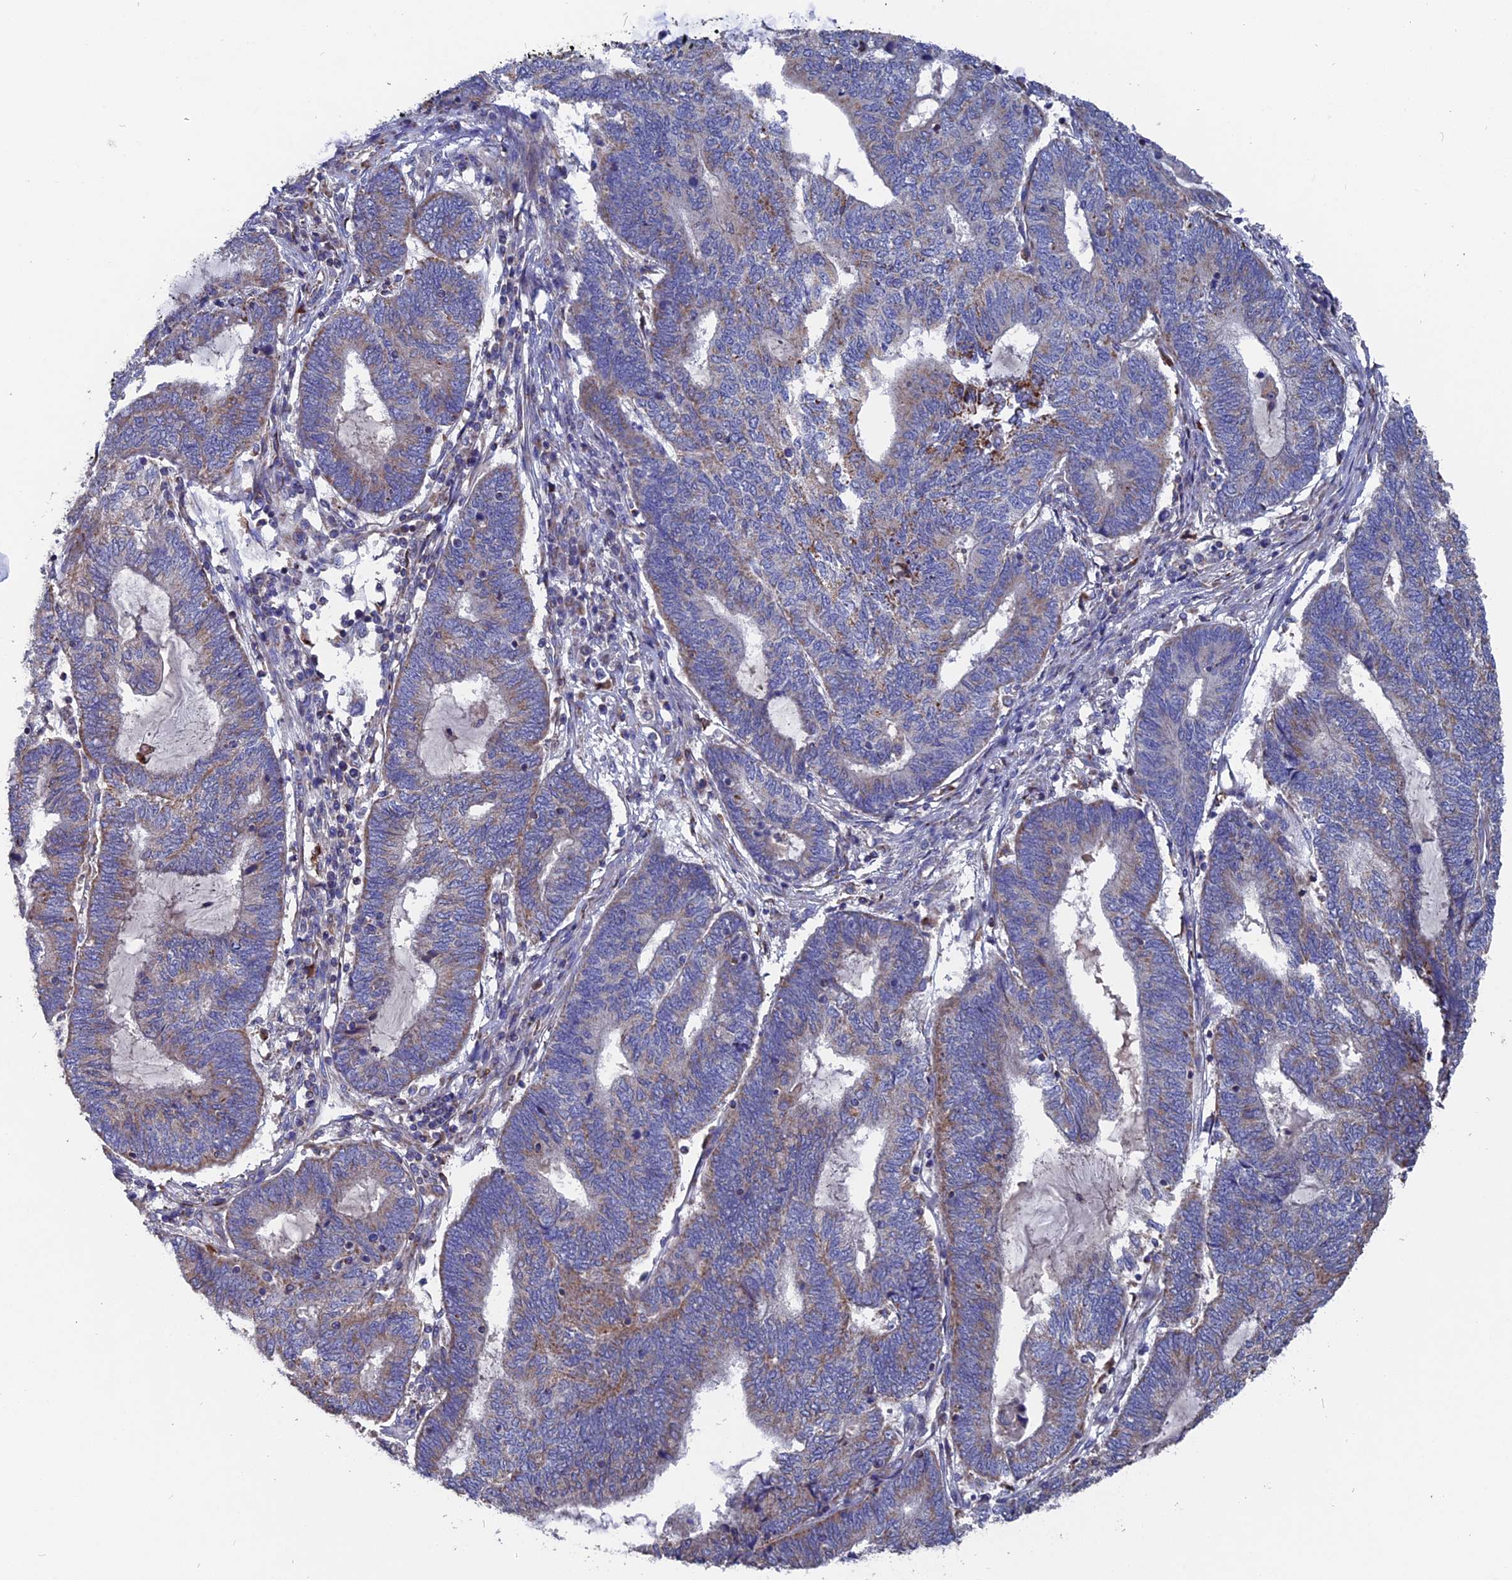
{"staining": {"intensity": "weak", "quantity": "25%-75%", "location": "cytoplasmic/membranous"}, "tissue": "endometrial cancer", "cell_type": "Tumor cells", "image_type": "cancer", "snomed": [{"axis": "morphology", "description": "Adenocarcinoma, NOS"}, {"axis": "topography", "description": "Uterus"}, {"axis": "topography", "description": "Endometrium"}], "caption": "This is a histology image of IHC staining of endometrial cancer (adenocarcinoma), which shows weak staining in the cytoplasmic/membranous of tumor cells.", "gene": "TGFA", "patient": {"sex": "female", "age": 70}}